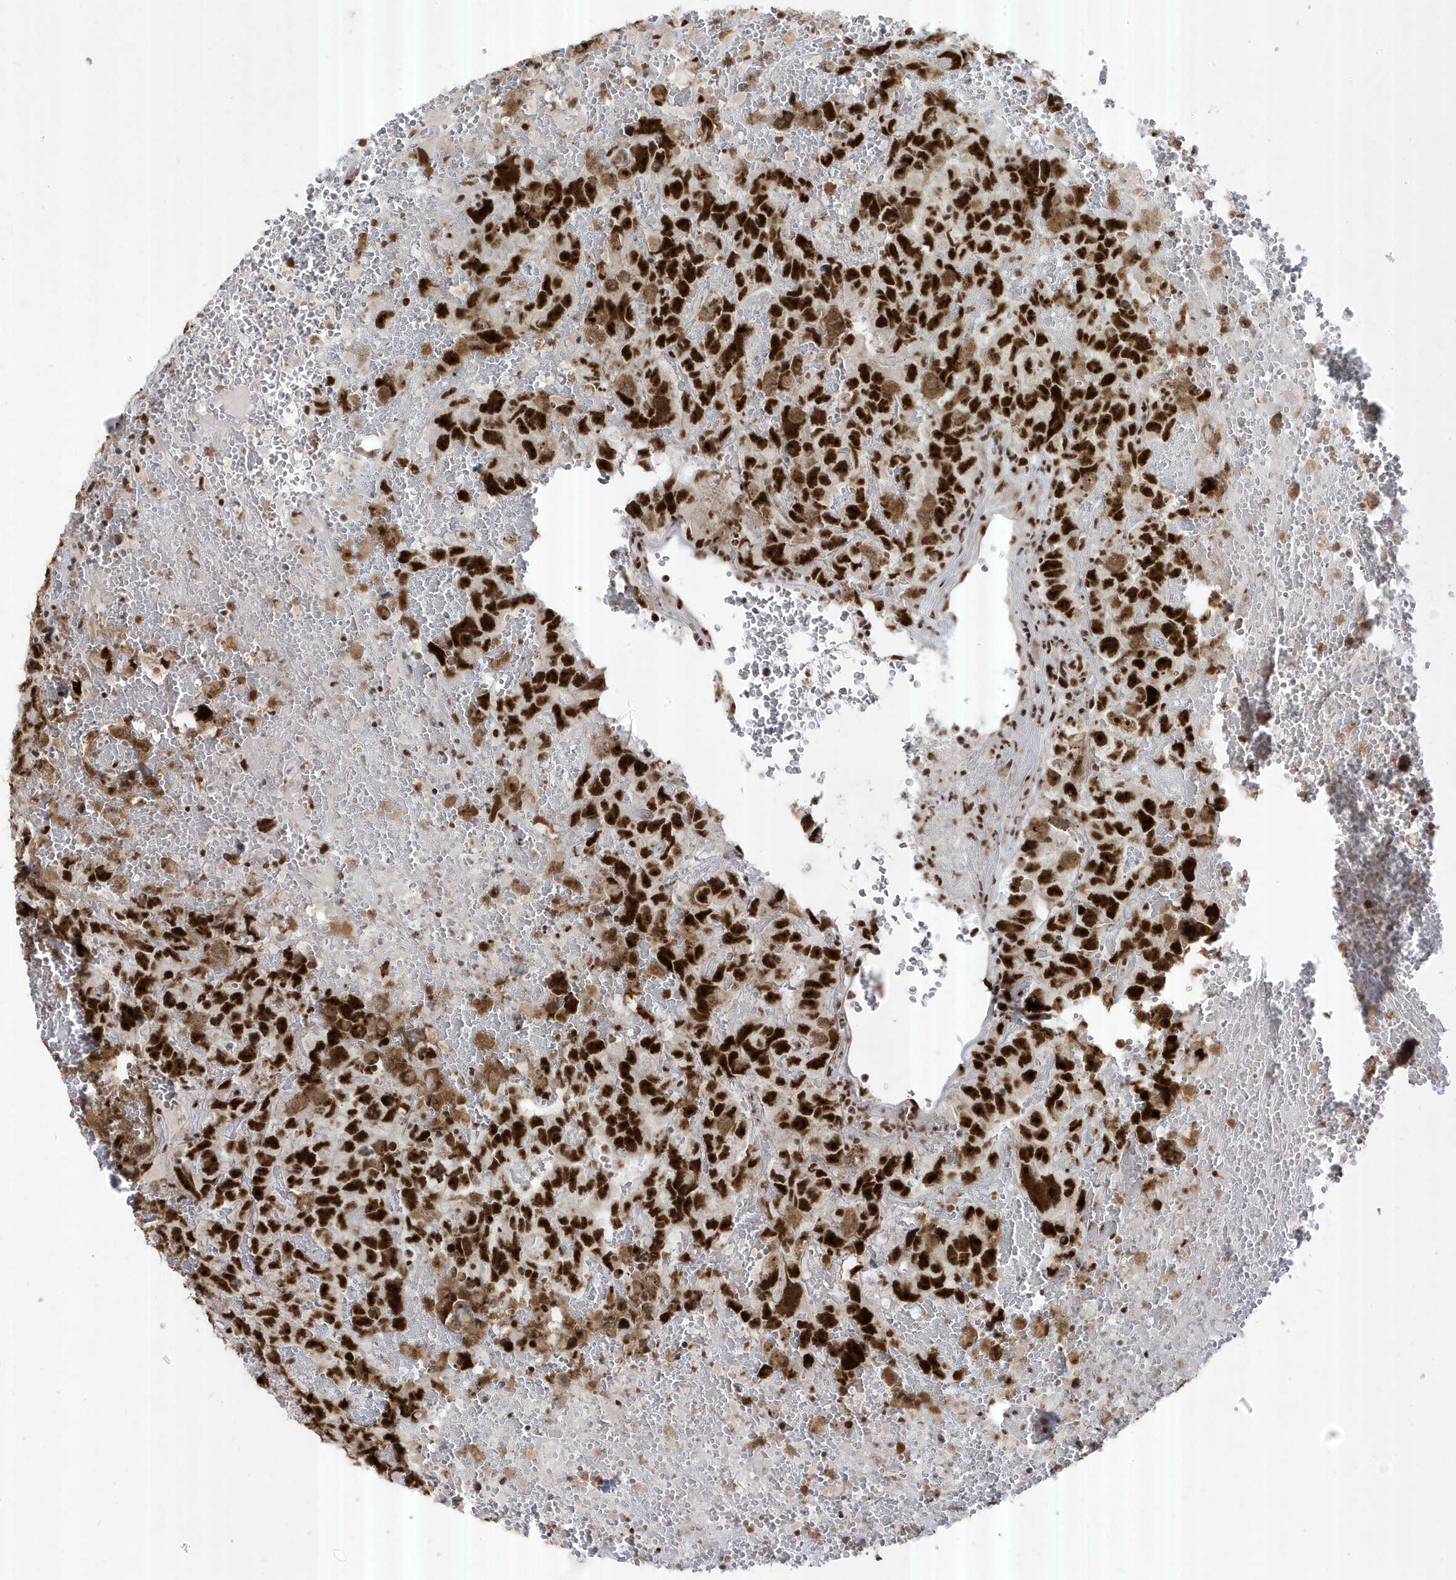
{"staining": {"intensity": "strong", "quantity": ">75%", "location": "nuclear"}, "tissue": "testis cancer", "cell_type": "Tumor cells", "image_type": "cancer", "snomed": [{"axis": "morphology", "description": "Carcinoma, Embryonal, NOS"}, {"axis": "topography", "description": "Testis"}], "caption": "Immunohistochemical staining of human testis cancer displays strong nuclear protein expression in approximately >75% of tumor cells.", "gene": "MTREX", "patient": {"sex": "male", "age": 45}}